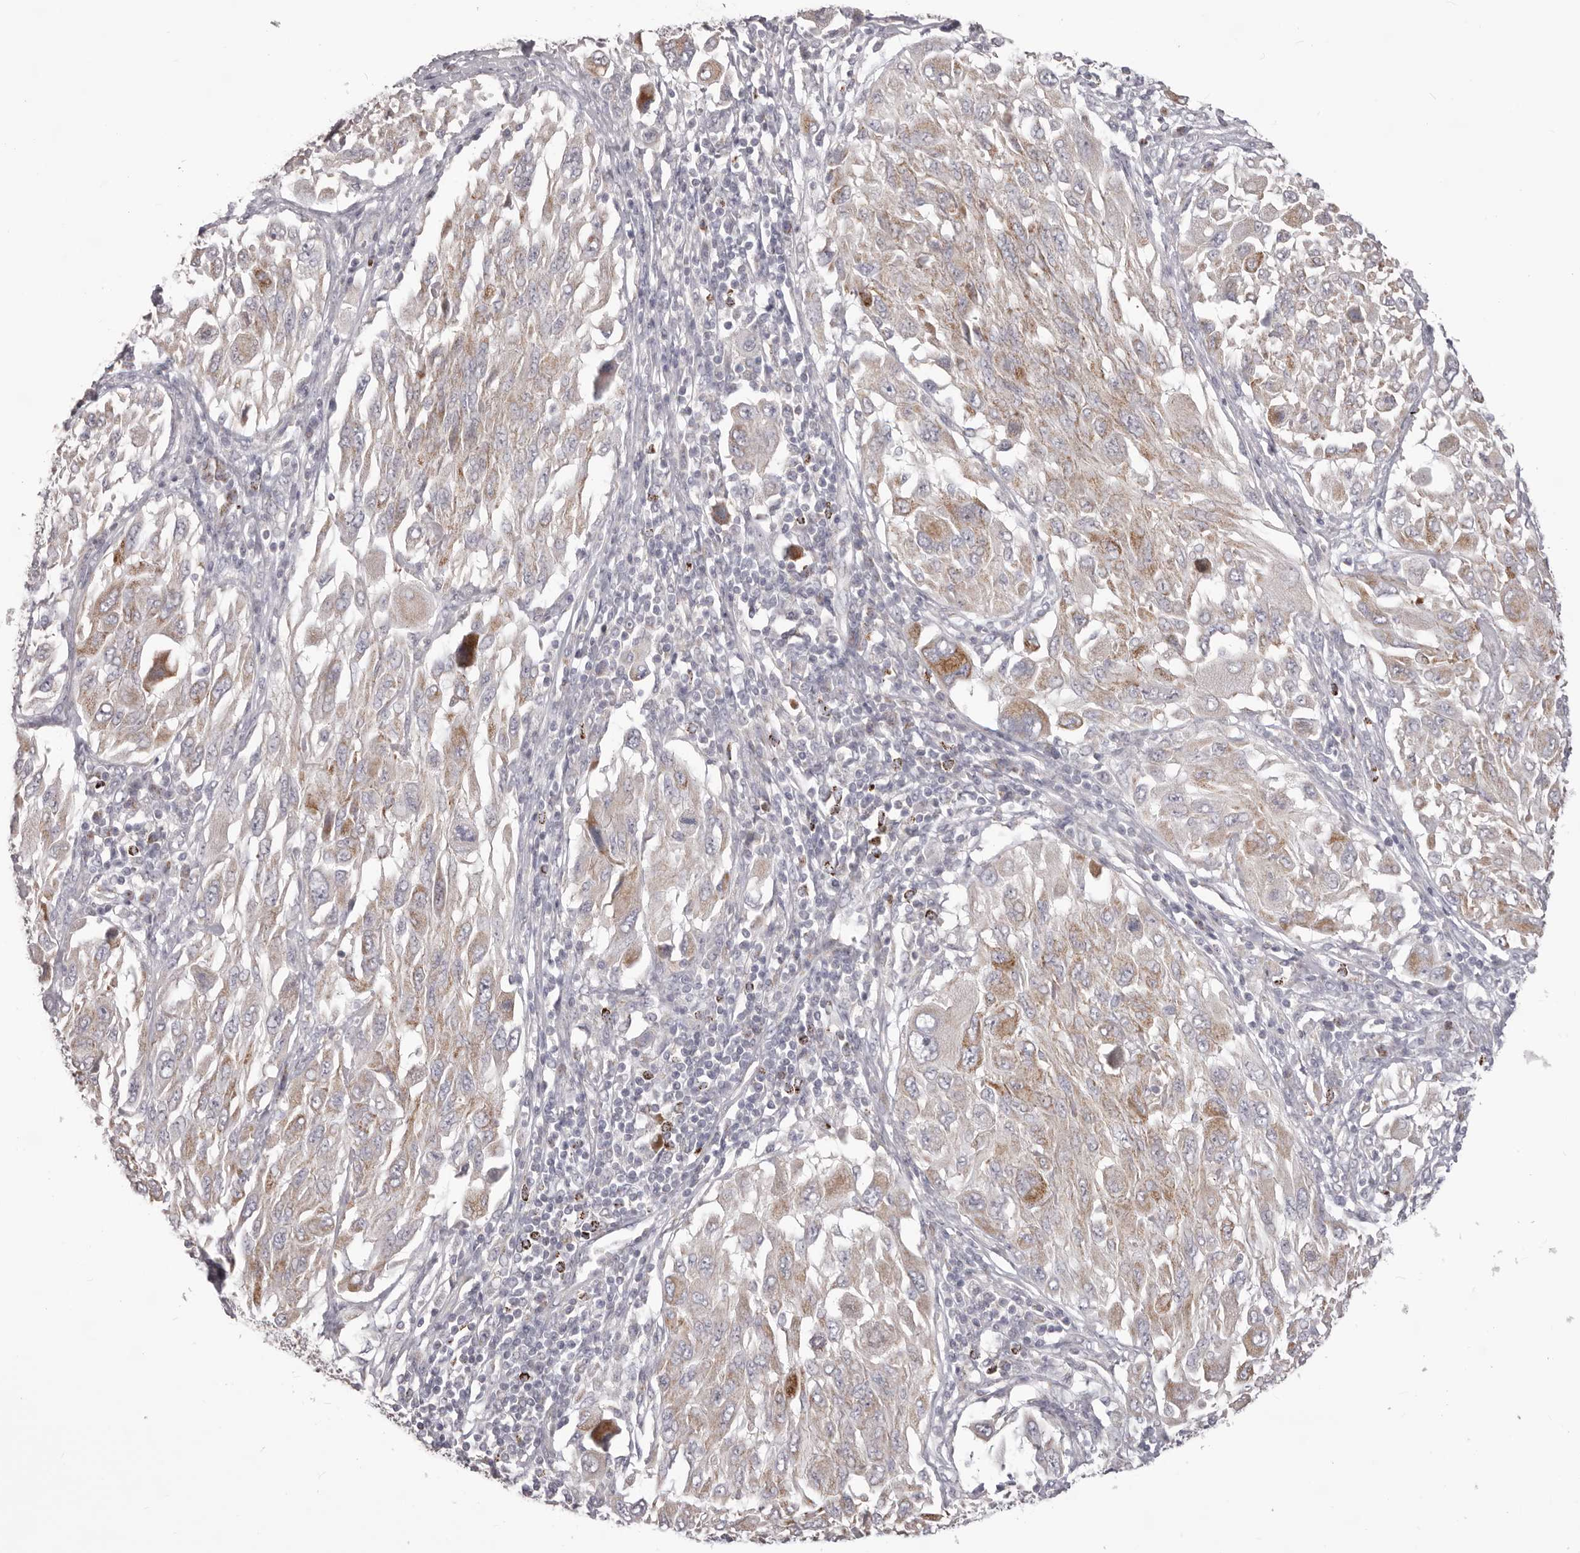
{"staining": {"intensity": "weak", "quantity": ">75%", "location": "cytoplasmic/membranous"}, "tissue": "melanoma", "cell_type": "Tumor cells", "image_type": "cancer", "snomed": [{"axis": "morphology", "description": "Malignant melanoma, NOS"}, {"axis": "topography", "description": "Skin"}], "caption": "There is low levels of weak cytoplasmic/membranous staining in tumor cells of melanoma, as demonstrated by immunohistochemical staining (brown color).", "gene": "PRMT2", "patient": {"sex": "female", "age": 91}}